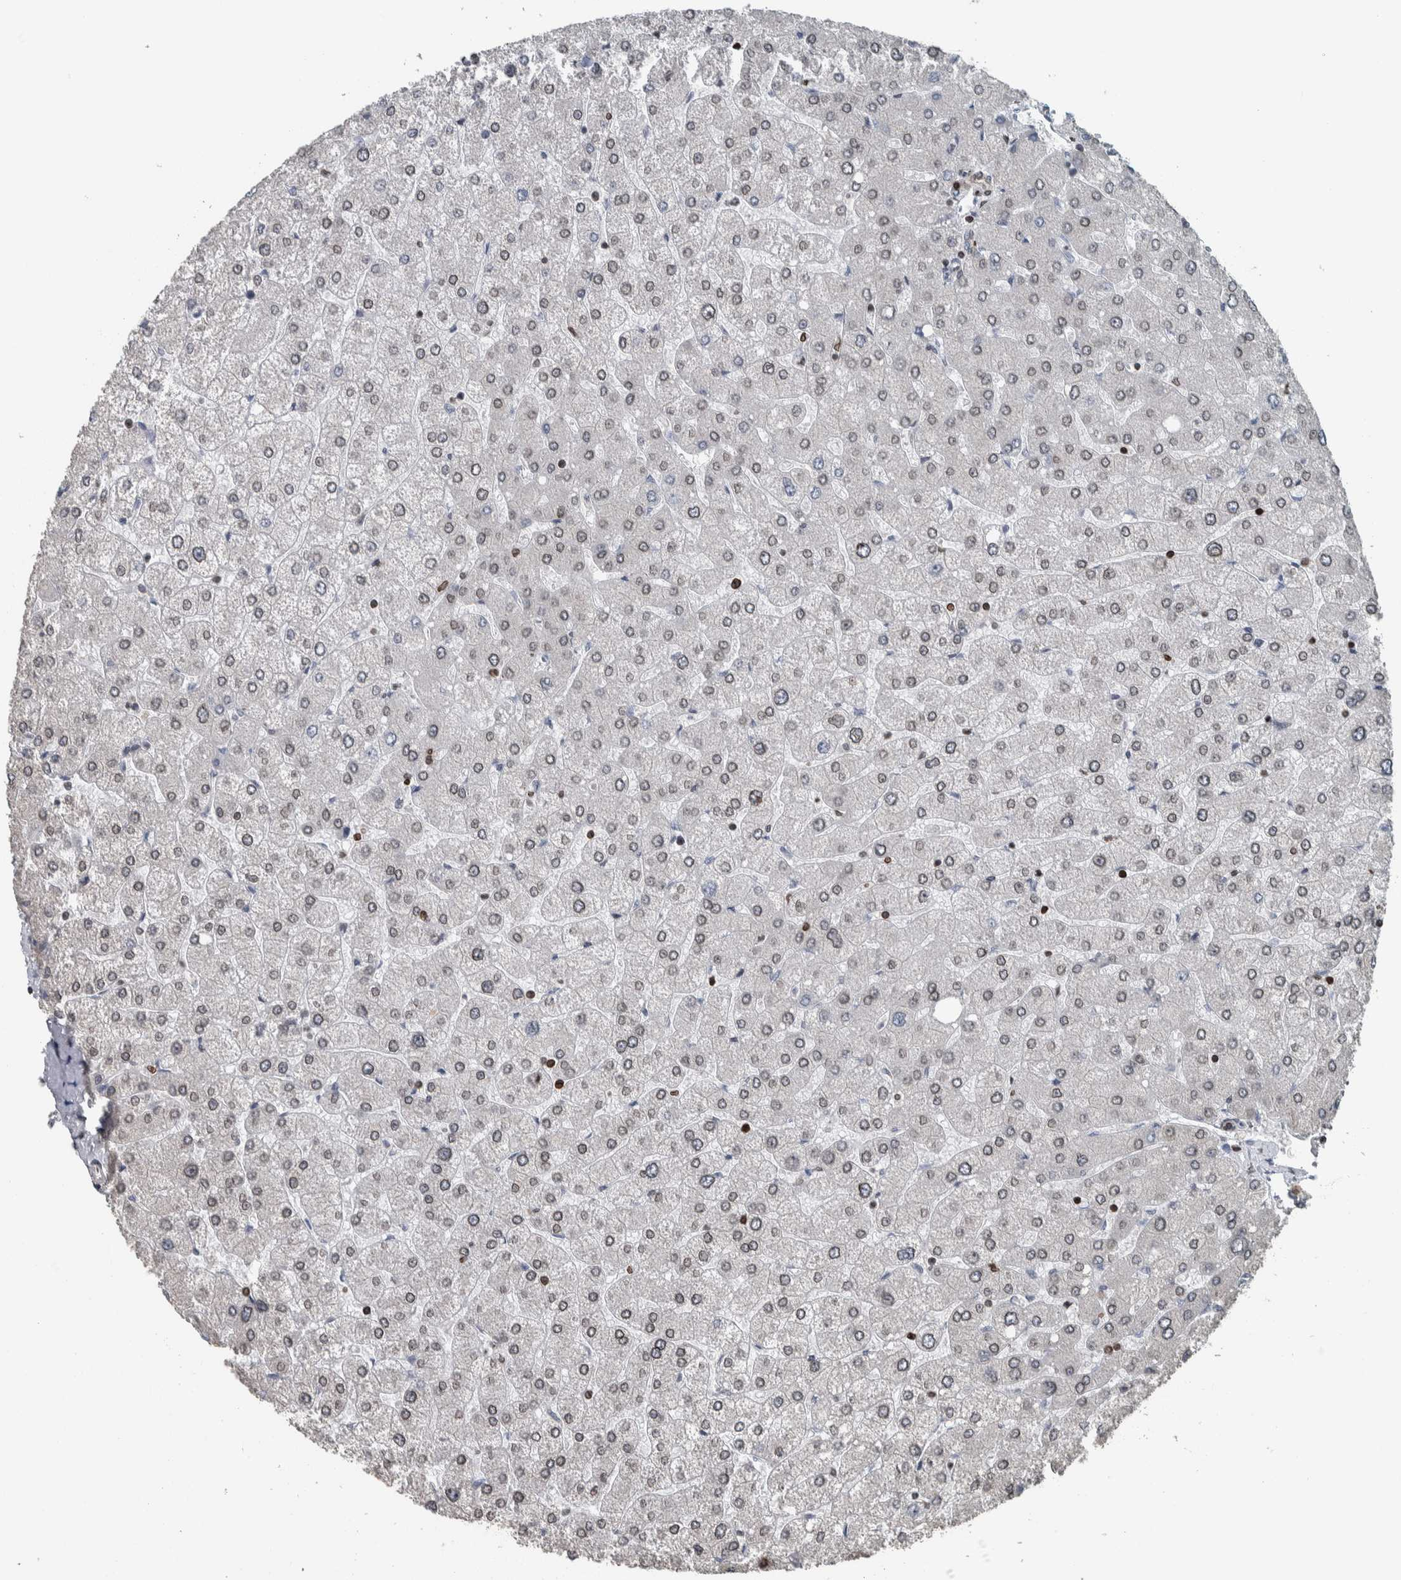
{"staining": {"intensity": "moderate", "quantity": "25%-75%", "location": "cytoplasmic/membranous,nuclear"}, "tissue": "liver", "cell_type": "Cholangiocytes", "image_type": "normal", "snomed": [{"axis": "morphology", "description": "Normal tissue, NOS"}, {"axis": "topography", "description": "Liver"}], "caption": "The photomicrograph demonstrates staining of normal liver, revealing moderate cytoplasmic/membranous,nuclear protein expression (brown color) within cholangiocytes.", "gene": "FAM135B", "patient": {"sex": "male", "age": 55}}